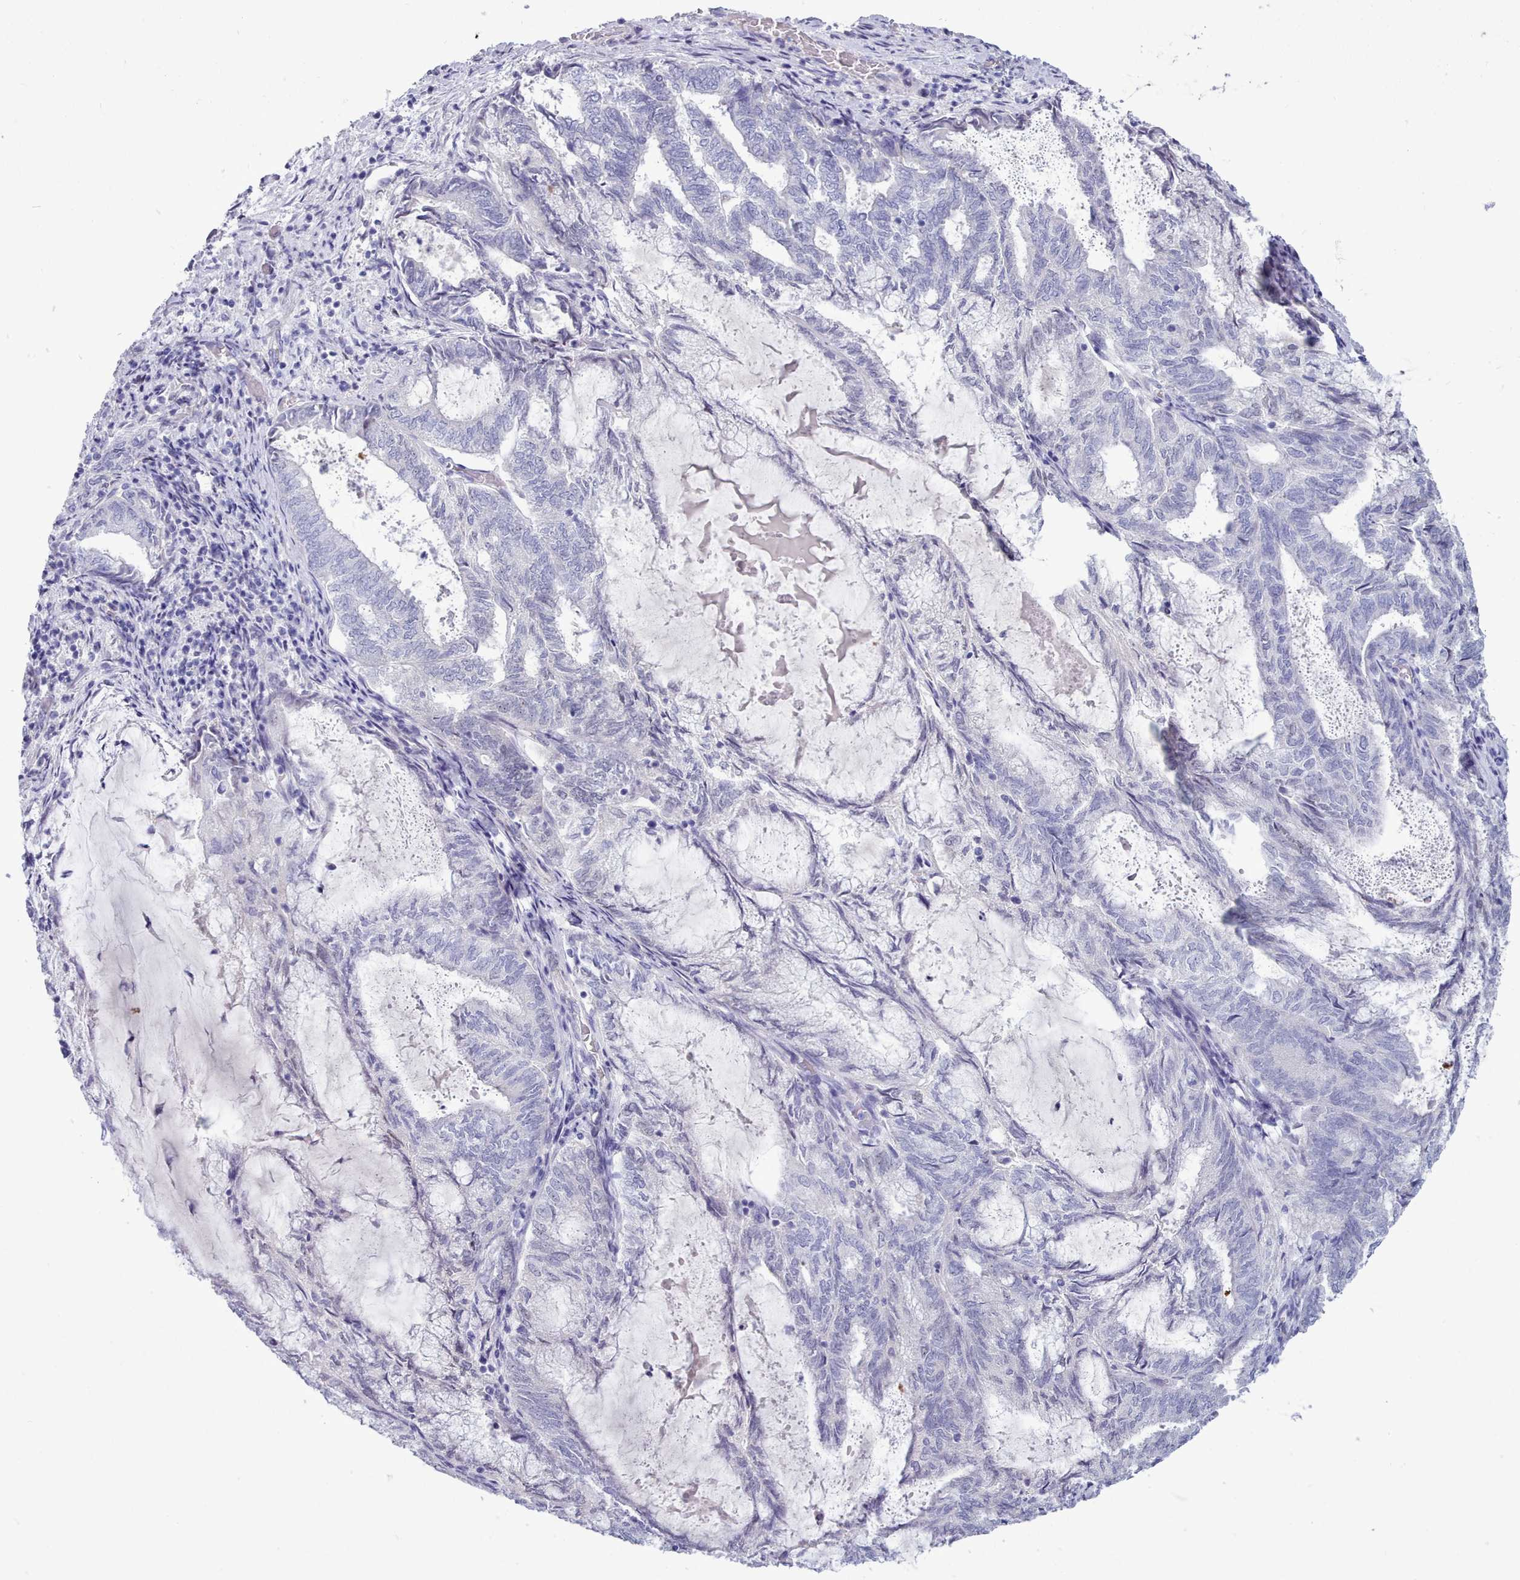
{"staining": {"intensity": "negative", "quantity": "none", "location": "none"}, "tissue": "endometrial cancer", "cell_type": "Tumor cells", "image_type": "cancer", "snomed": [{"axis": "morphology", "description": "Adenocarcinoma, NOS"}, {"axis": "topography", "description": "Endometrium"}], "caption": "Human endometrial adenocarcinoma stained for a protein using IHC exhibits no expression in tumor cells.", "gene": "TMEM253", "patient": {"sex": "female", "age": 80}}